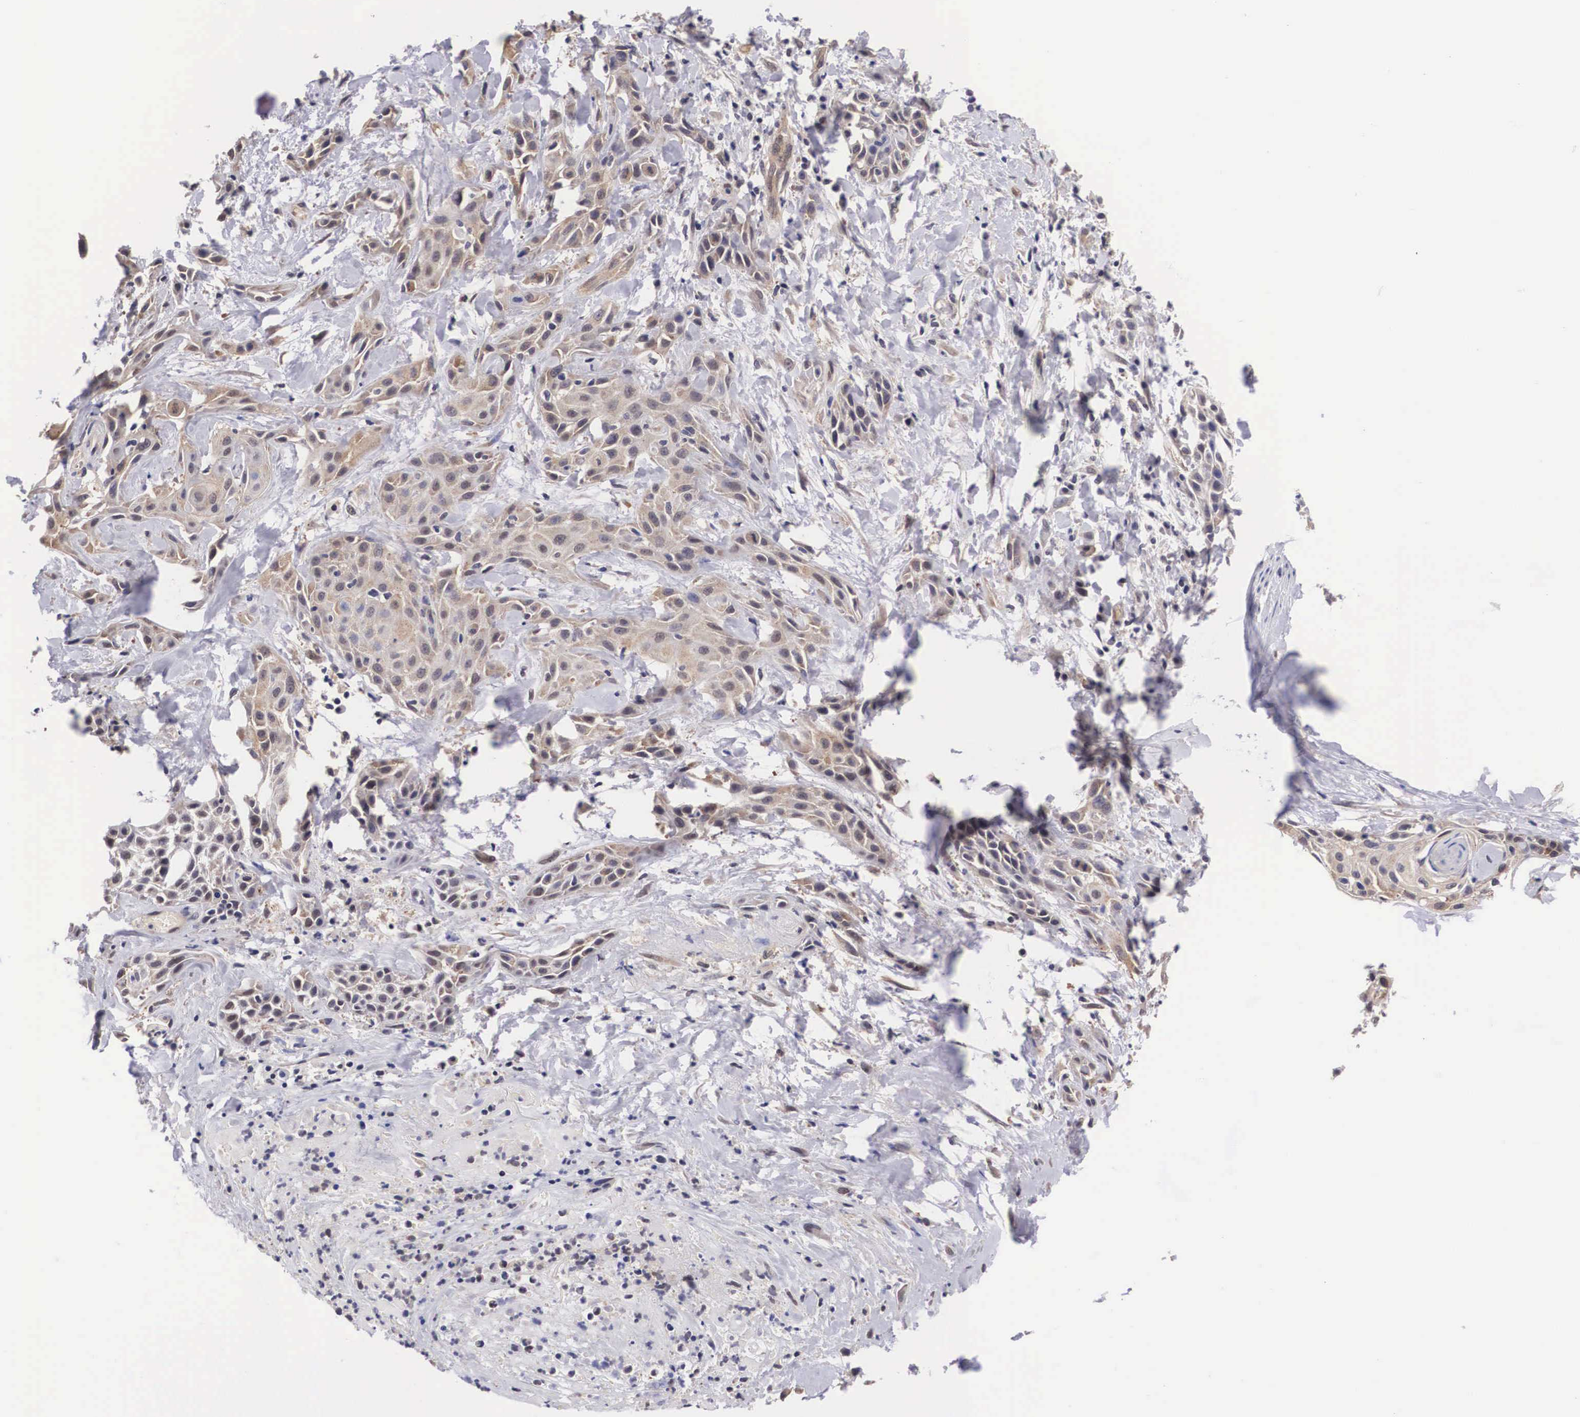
{"staining": {"intensity": "weak", "quantity": "25%-75%", "location": "cytoplasmic/membranous"}, "tissue": "skin cancer", "cell_type": "Tumor cells", "image_type": "cancer", "snomed": [{"axis": "morphology", "description": "Squamous cell carcinoma, NOS"}, {"axis": "topography", "description": "Skin"}, {"axis": "topography", "description": "Anal"}], "caption": "The immunohistochemical stain shows weak cytoplasmic/membranous expression in tumor cells of squamous cell carcinoma (skin) tissue.", "gene": "OTX2", "patient": {"sex": "male", "age": 64}}